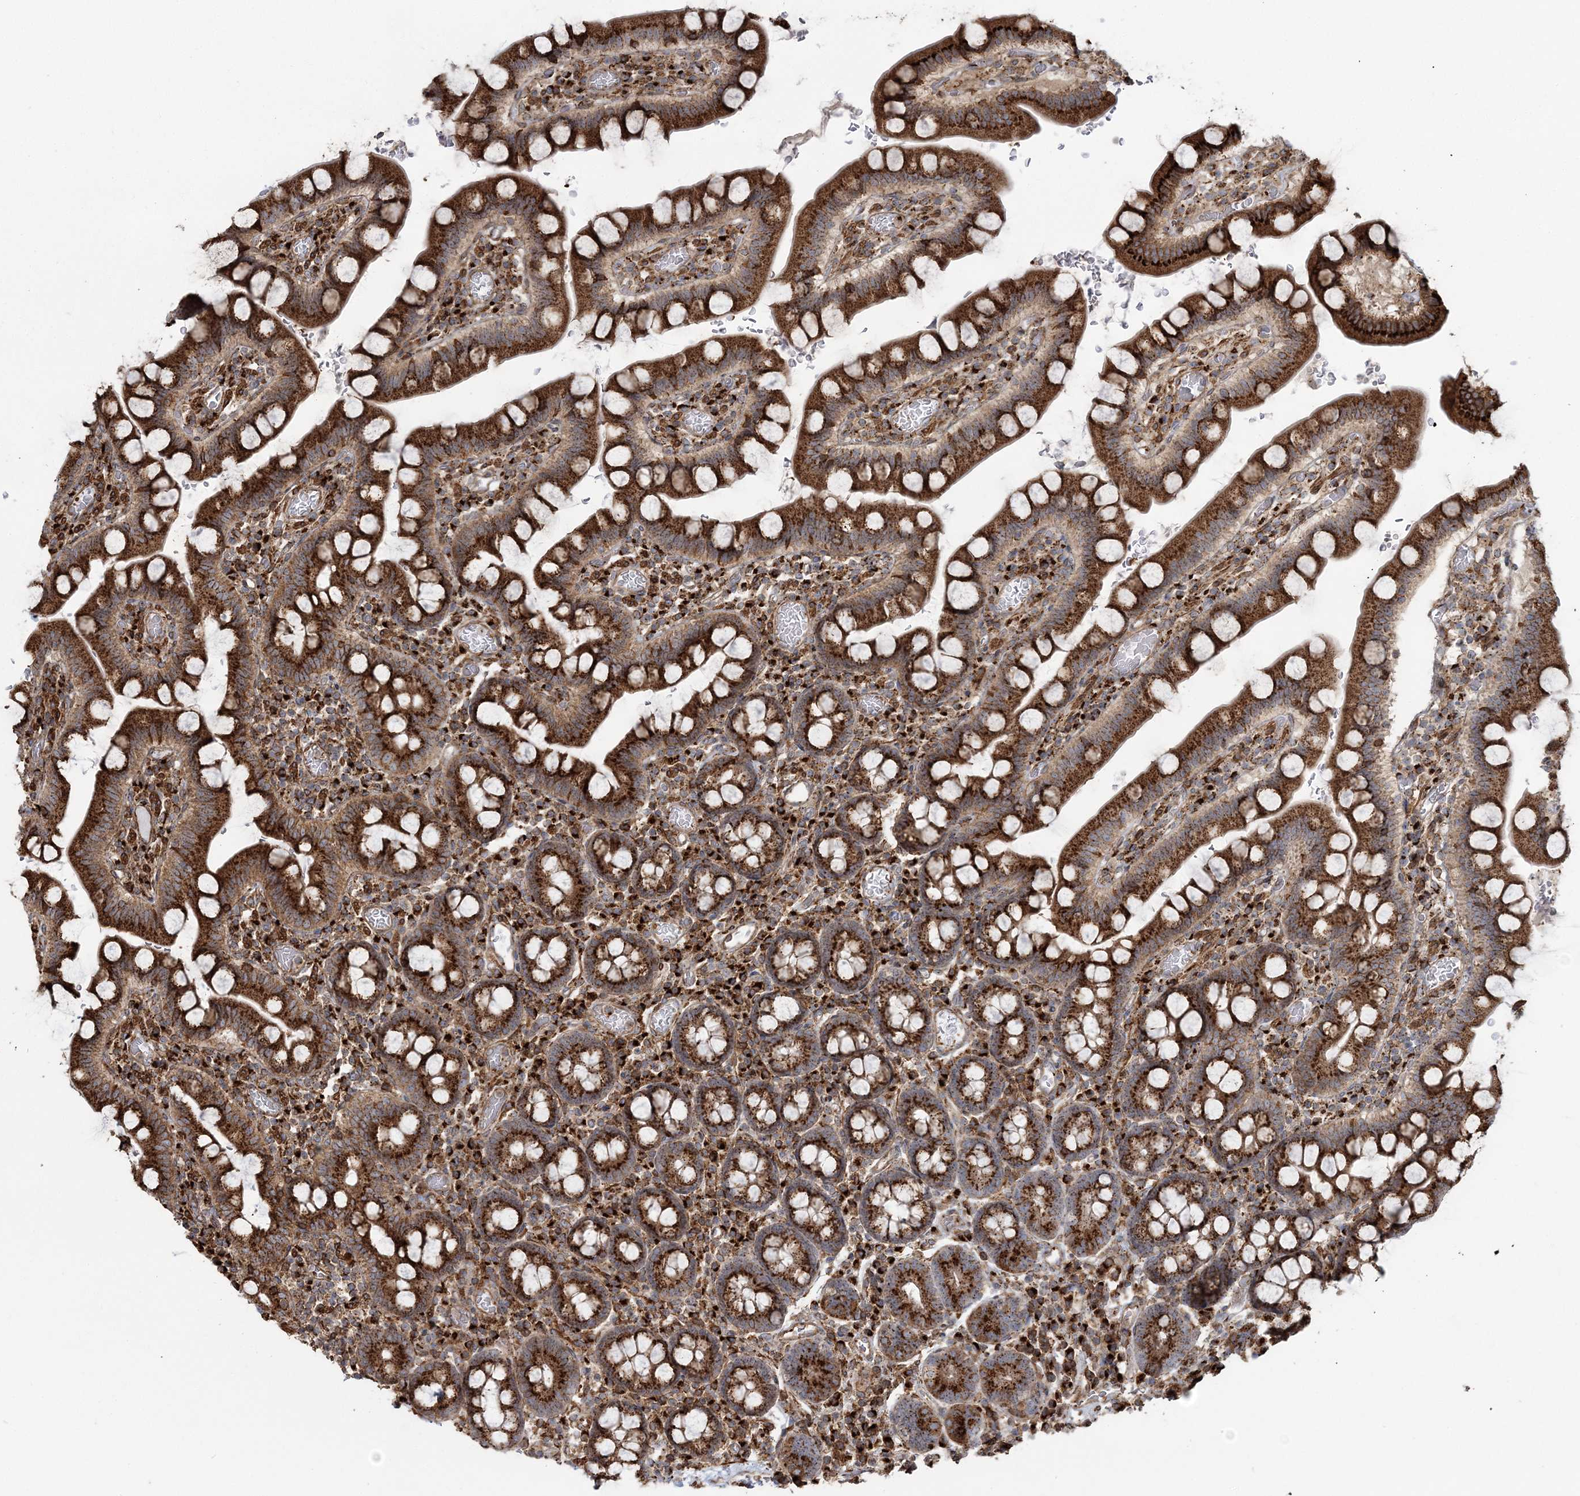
{"staining": {"intensity": "strong", "quantity": ">75%", "location": "cytoplasmic/membranous"}, "tissue": "small intestine", "cell_type": "Glandular cells", "image_type": "normal", "snomed": [{"axis": "morphology", "description": "Normal tissue, NOS"}, {"axis": "topography", "description": "Stomach, upper"}, {"axis": "topography", "description": "Stomach, lower"}, {"axis": "topography", "description": "Small intestine"}], "caption": "Immunohistochemical staining of benign small intestine displays strong cytoplasmic/membranous protein positivity in about >75% of glandular cells.", "gene": "TRAF3IP2", "patient": {"sex": "male", "age": 68}}